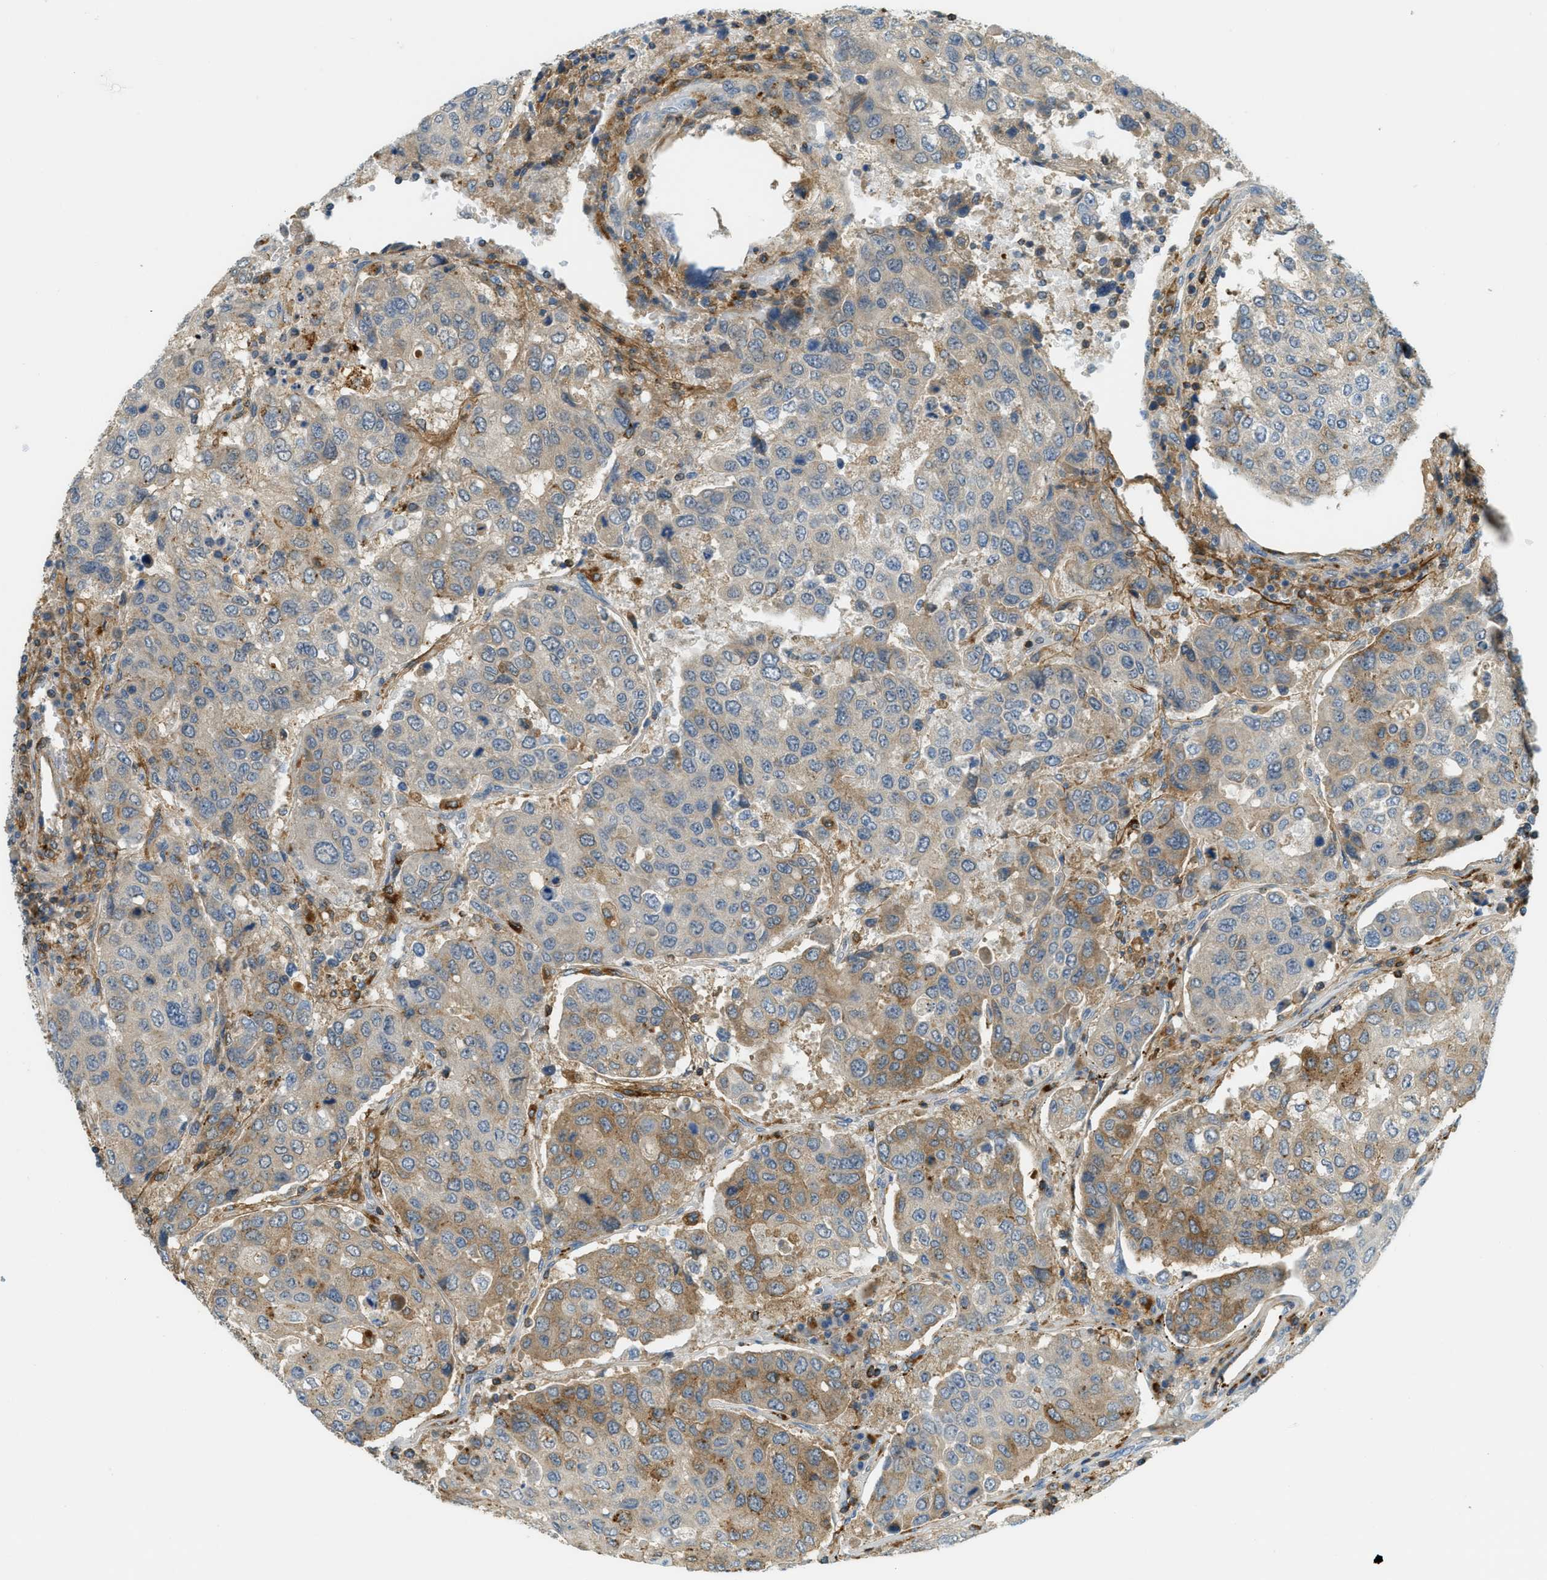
{"staining": {"intensity": "moderate", "quantity": "25%-75%", "location": "cytoplasmic/membranous"}, "tissue": "urothelial cancer", "cell_type": "Tumor cells", "image_type": "cancer", "snomed": [{"axis": "morphology", "description": "Urothelial carcinoma, High grade"}, {"axis": "topography", "description": "Lymph node"}, {"axis": "topography", "description": "Urinary bladder"}], "caption": "The immunohistochemical stain highlights moderate cytoplasmic/membranous positivity in tumor cells of high-grade urothelial carcinoma tissue.", "gene": "PLBD2", "patient": {"sex": "male", "age": 51}}